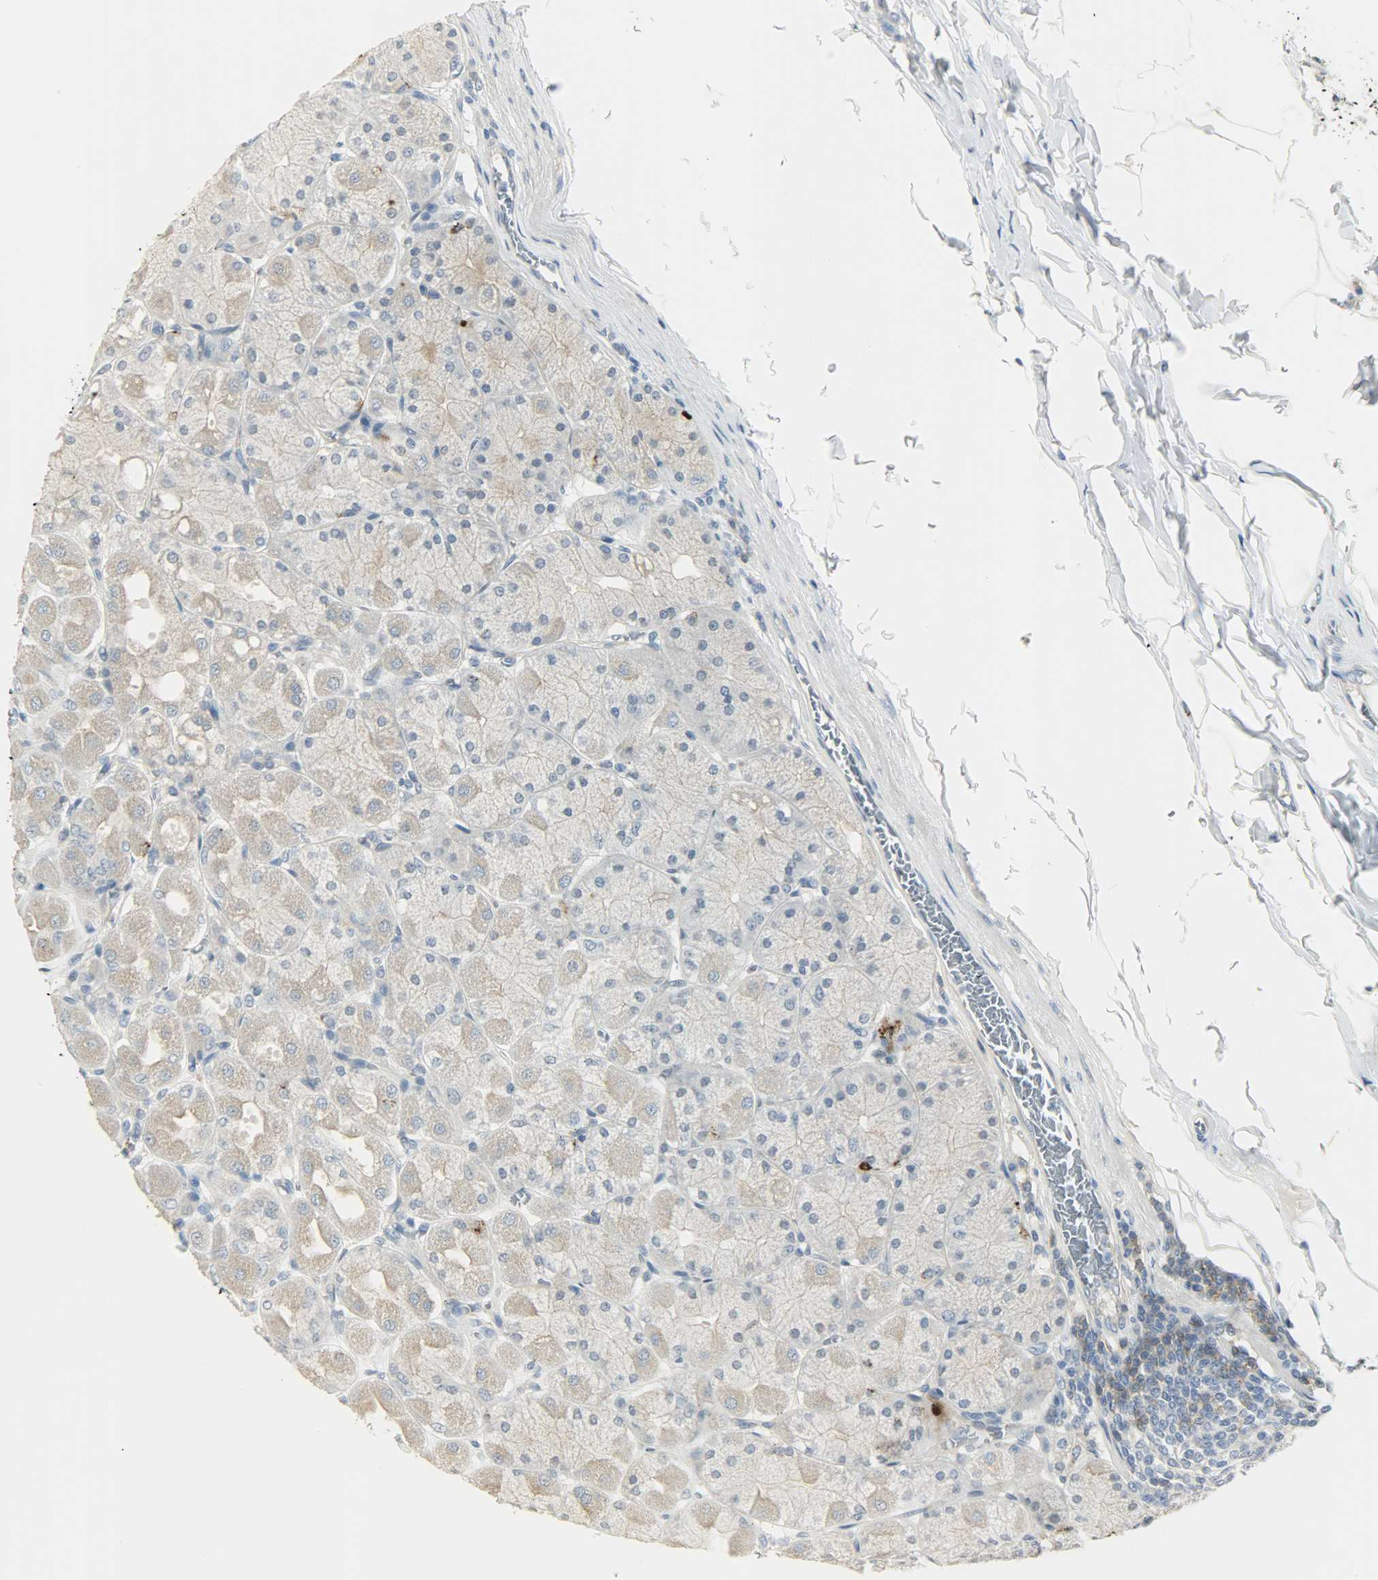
{"staining": {"intensity": "weak", "quantity": "<25%", "location": "cytoplasmic/membranous"}, "tissue": "stomach", "cell_type": "Glandular cells", "image_type": "normal", "snomed": [{"axis": "morphology", "description": "Normal tissue, NOS"}, {"axis": "topography", "description": "Stomach, upper"}], "caption": "This is an IHC histopathology image of benign human stomach. There is no staining in glandular cells.", "gene": "CD4", "patient": {"sex": "female", "age": 56}}